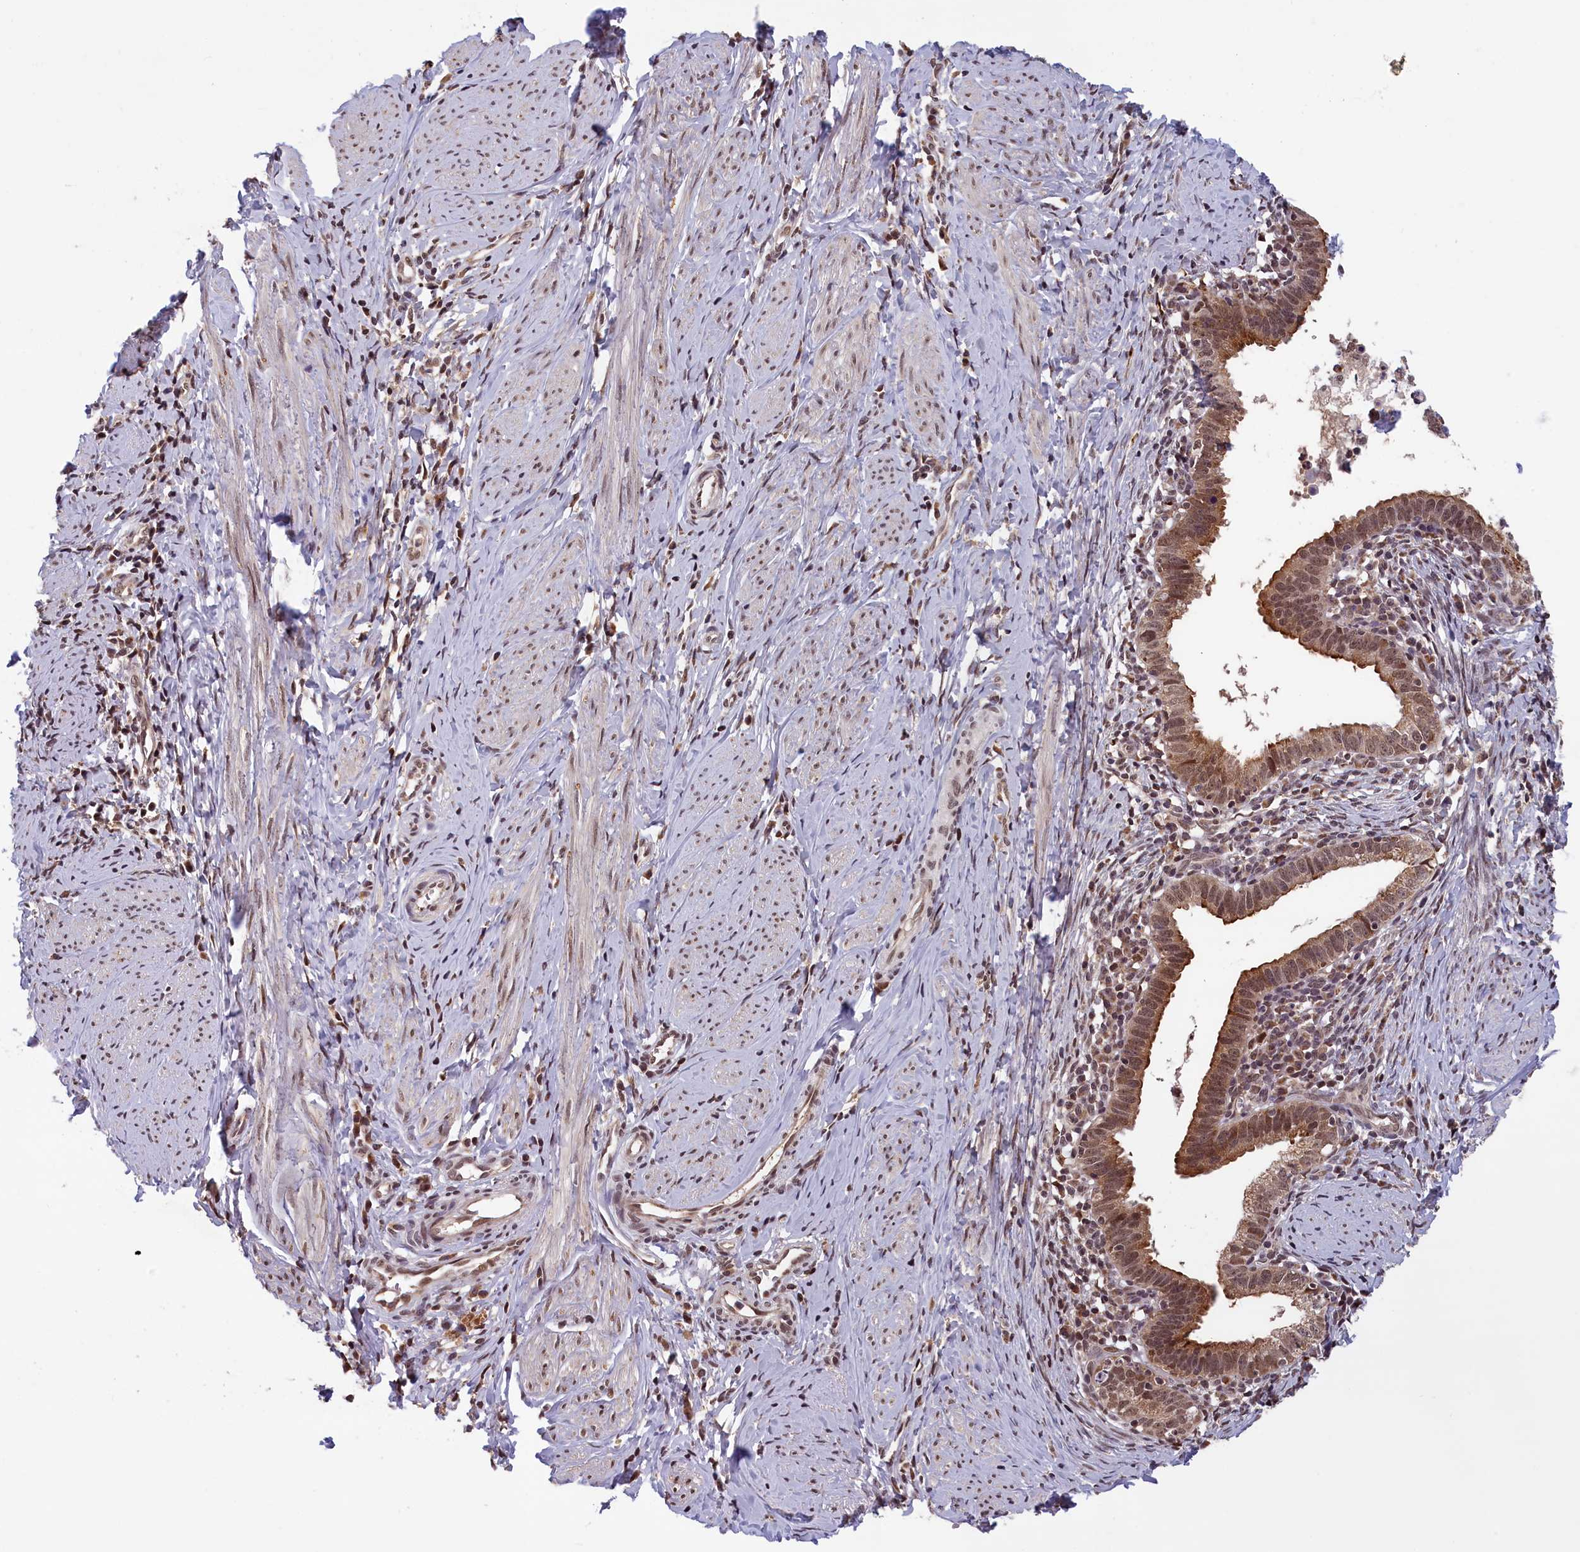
{"staining": {"intensity": "moderate", "quantity": ">75%", "location": "cytoplasmic/membranous,nuclear"}, "tissue": "cervical cancer", "cell_type": "Tumor cells", "image_type": "cancer", "snomed": [{"axis": "morphology", "description": "Adenocarcinoma, NOS"}, {"axis": "topography", "description": "Cervix"}], "caption": "Brown immunohistochemical staining in cervical cancer shows moderate cytoplasmic/membranous and nuclear expression in approximately >75% of tumor cells. Using DAB (brown) and hematoxylin (blue) stains, captured at high magnification using brightfield microscopy.", "gene": "KCNK6", "patient": {"sex": "female", "age": 36}}